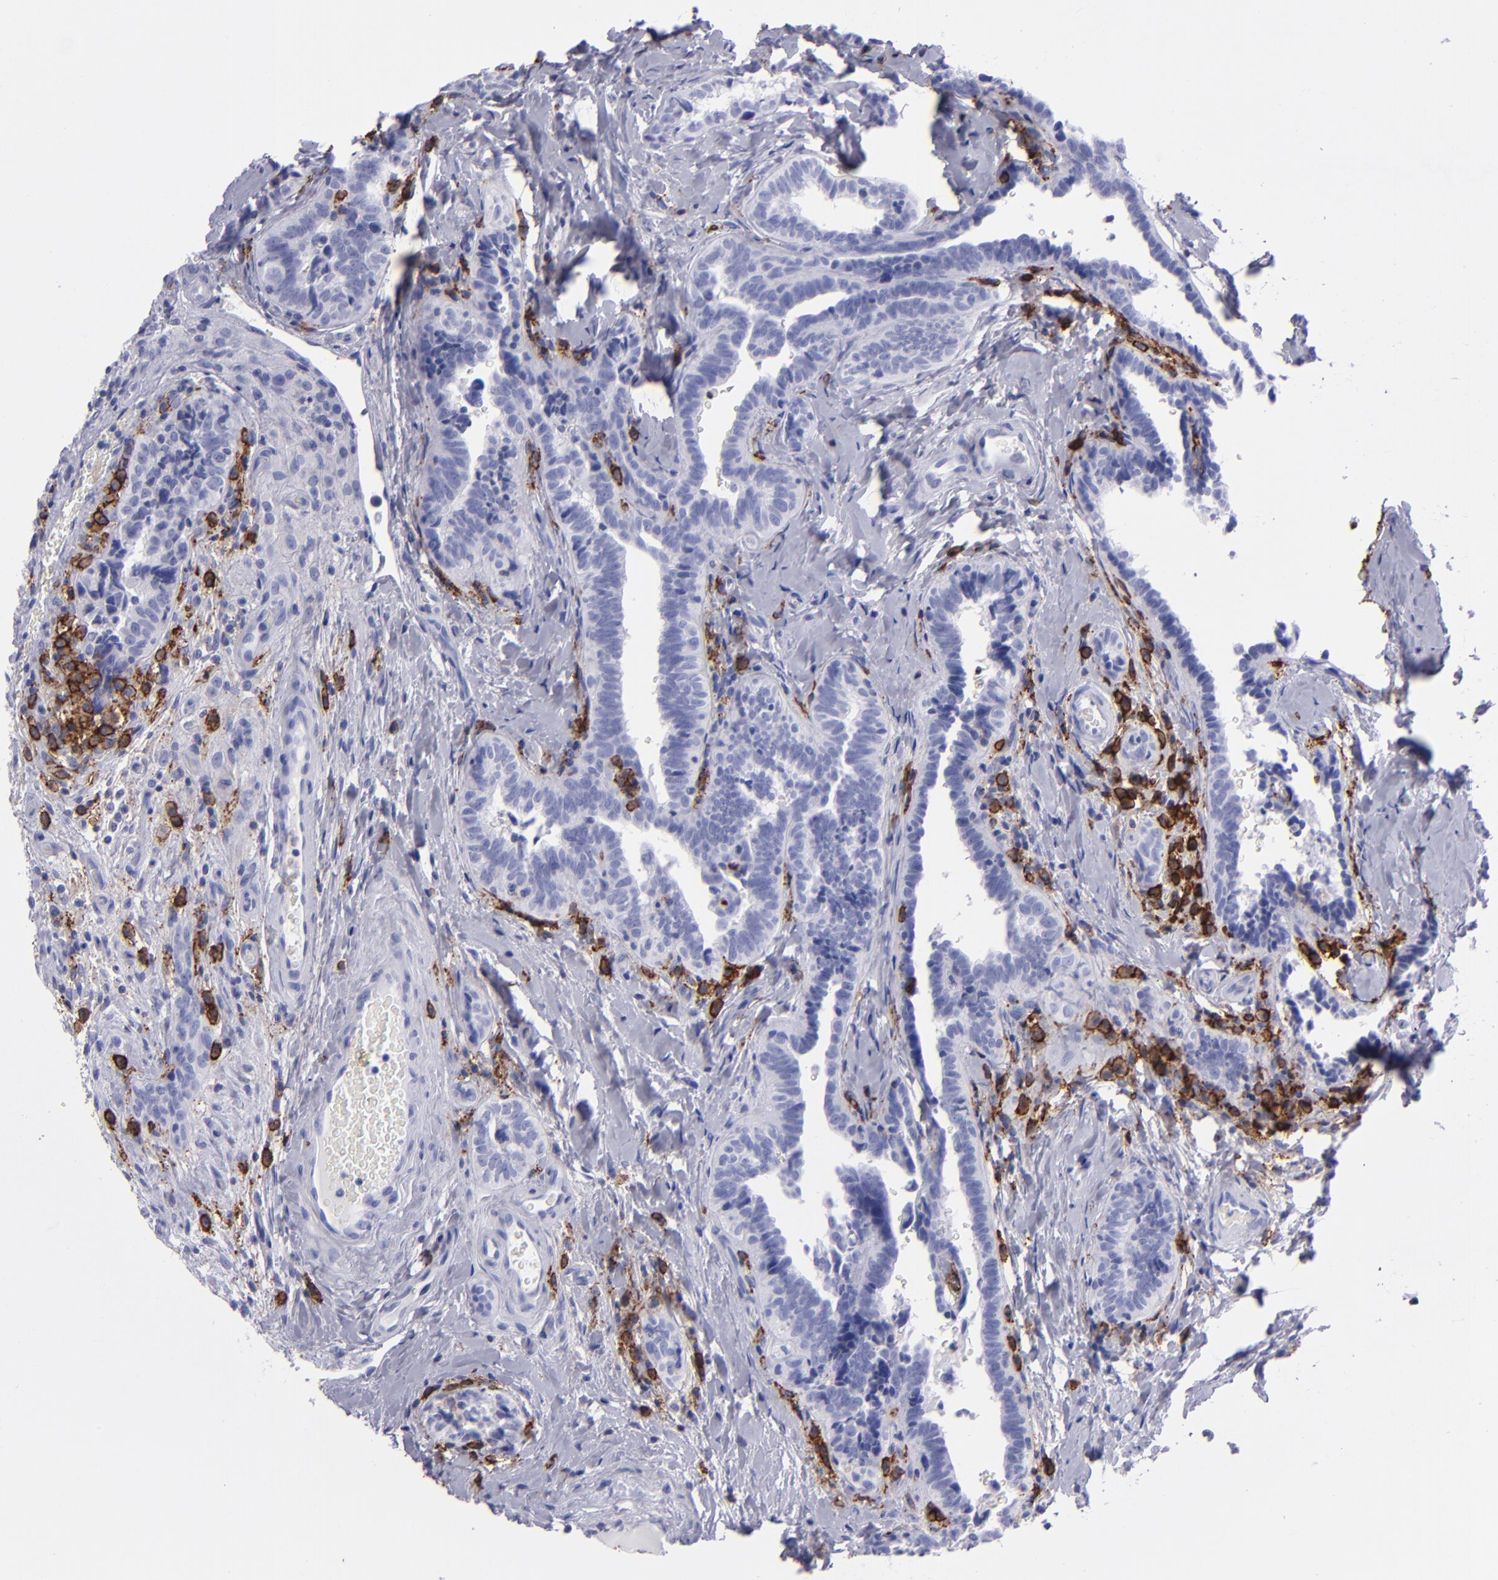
{"staining": {"intensity": "negative", "quantity": "none", "location": "none"}, "tissue": "testis cancer", "cell_type": "Tumor cells", "image_type": "cancer", "snomed": [{"axis": "morphology", "description": "Seminoma, NOS"}, {"axis": "topography", "description": "Testis"}], "caption": "Testis seminoma was stained to show a protein in brown. There is no significant expression in tumor cells. (DAB immunohistochemistry, high magnification).", "gene": "CD38", "patient": {"sex": "male", "age": 32}}